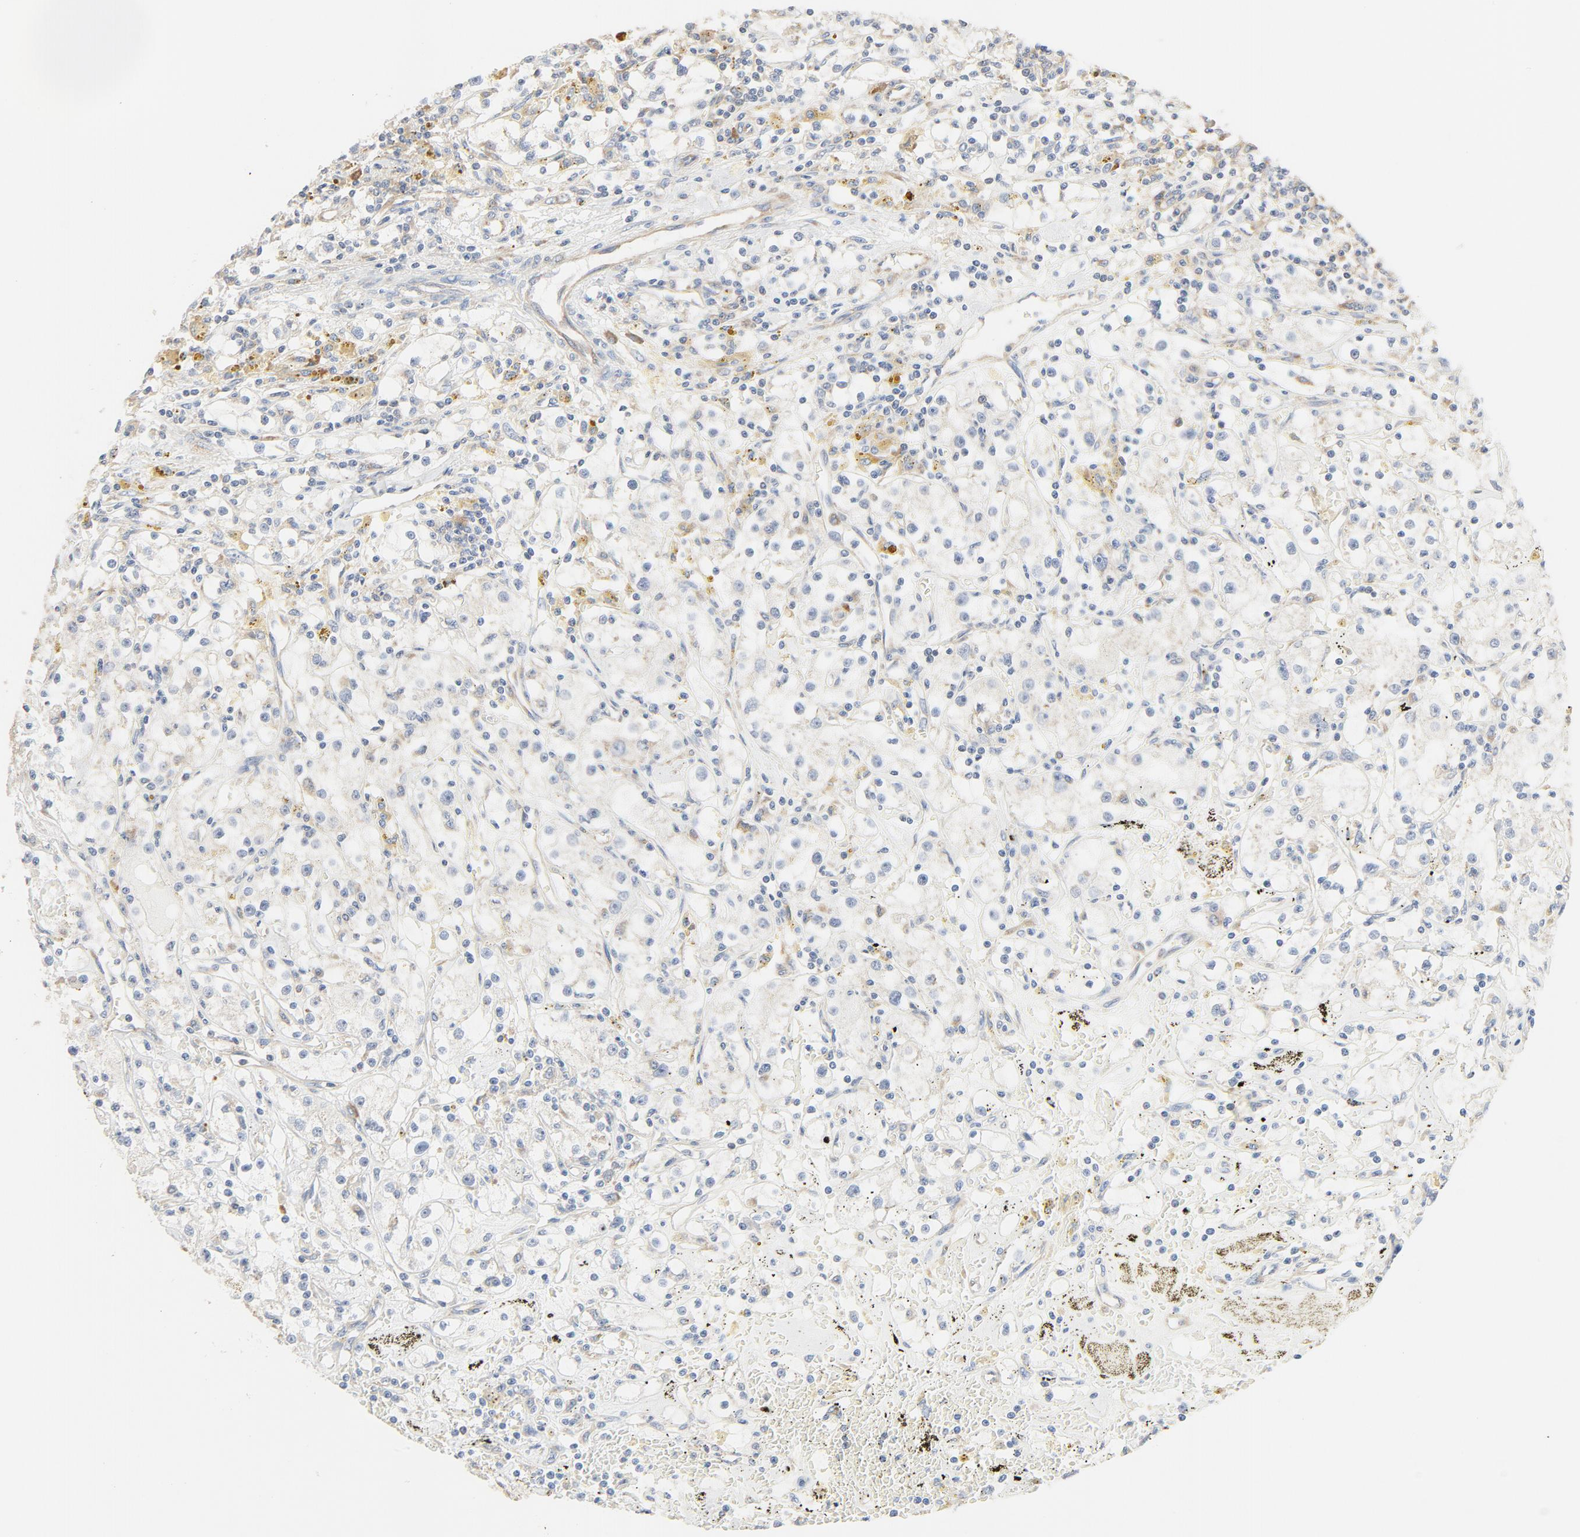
{"staining": {"intensity": "negative", "quantity": "none", "location": "none"}, "tissue": "renal cancer", "cell_type": "Tumor cells", "image_type": "cancer", "snomed": [{"axis": "morphology", "description": "Adenocarcinoma, NOS"}, {"axis": "topography", "description": "Kidney"}], "caption": "This micrograph is of renal cancer stained with IHC to label a protein in brown with the nuclei are counter-stained blue. There is no expression in tumor cells.", "gene": "RPS6", "patient": {"sex": "male", "age": 56}}